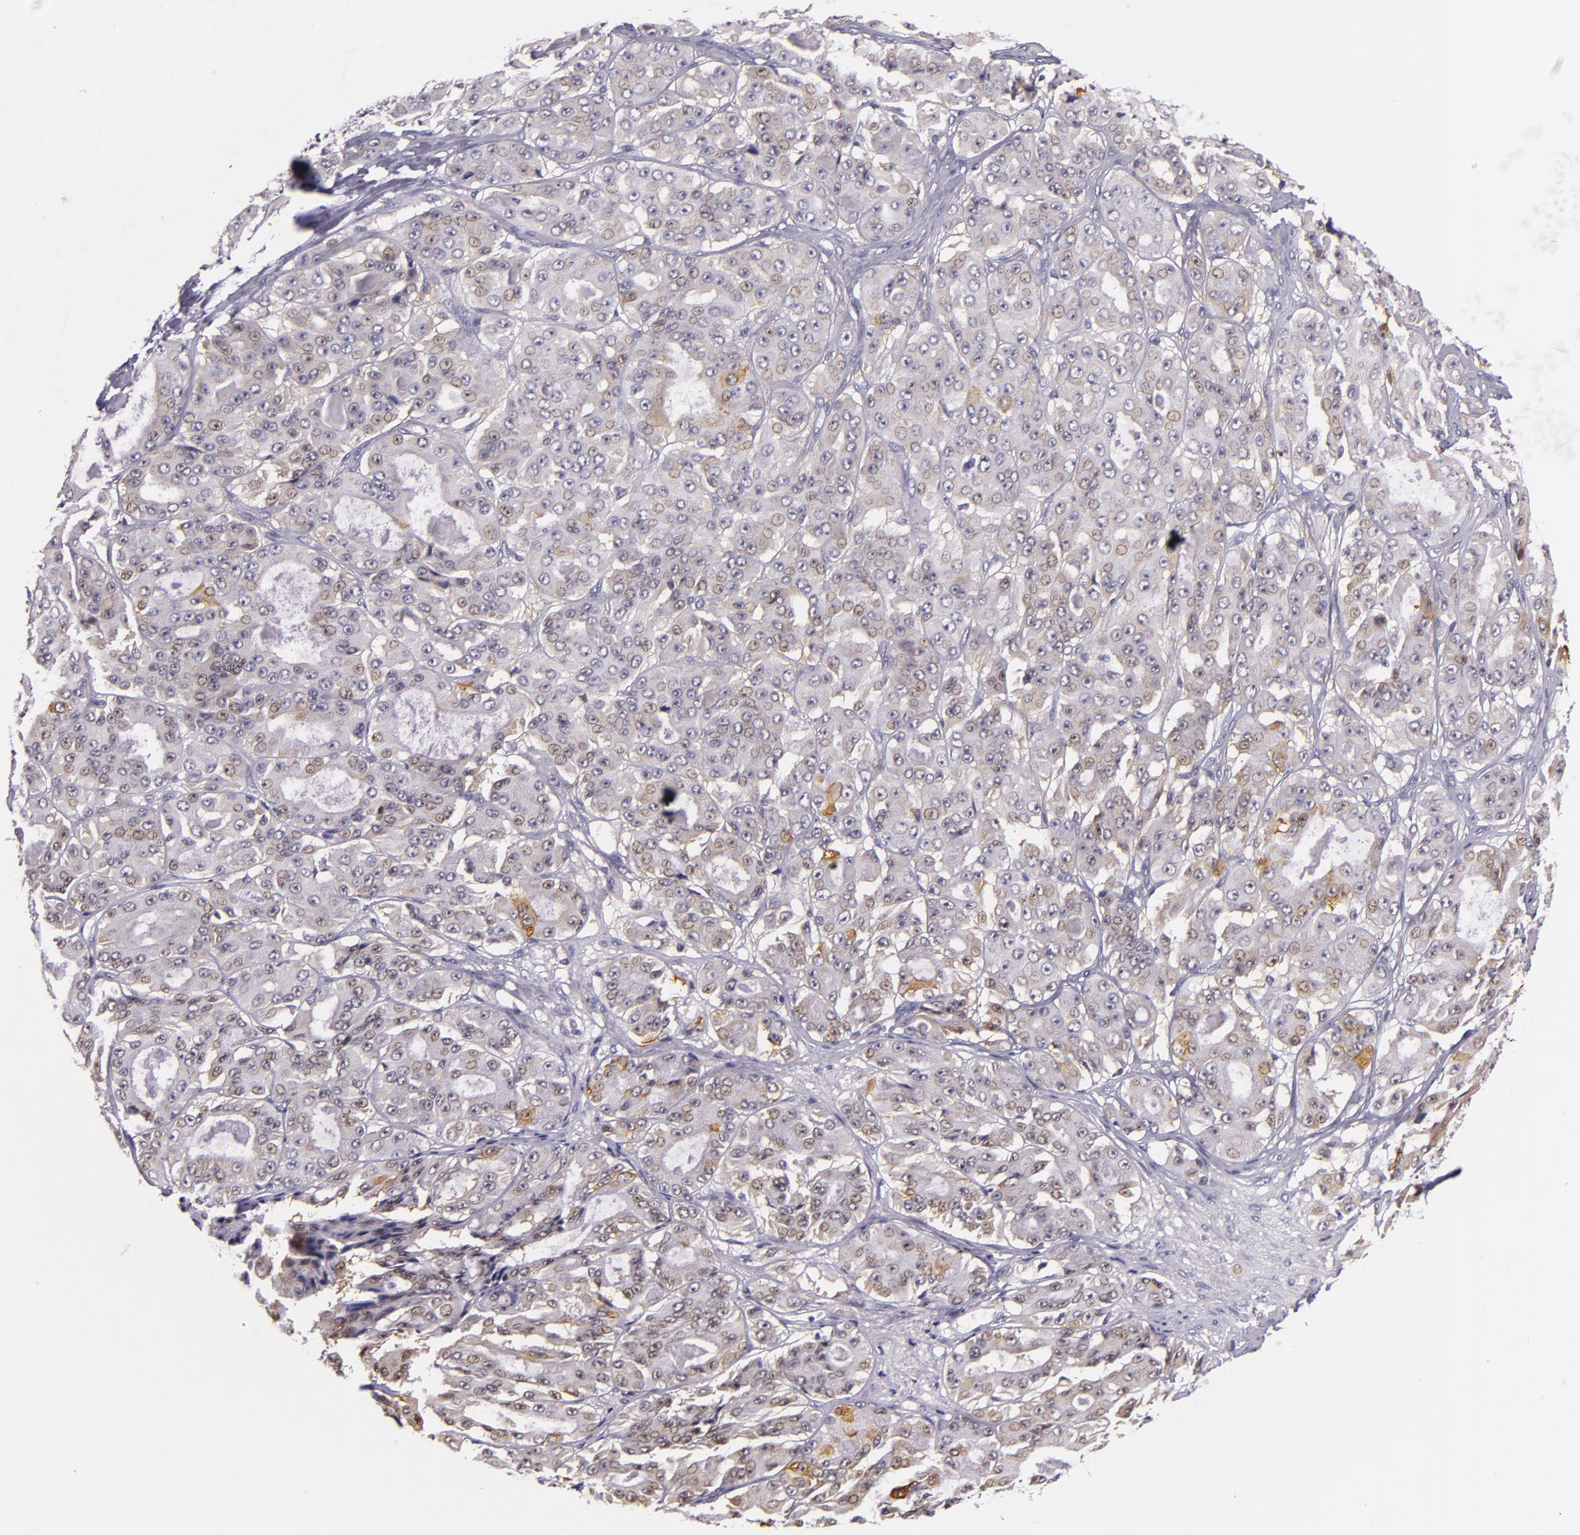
{"staining": {"intensity": "weak", "quantity": "25%-75%", "location": "cytoplasmic/membranous"}, "tissue": "ovarian cancer", "cell_type": "Tumor cells", "image_type": "cancer", "snomed": [{"axis": "morphology", "description": "Carcinoma, endometroid"}, {"axis": "topography", "description": "Ovary"}], "caption": "Immunohistochemistry photomicrograph of endometroid carcinoma (ovarian) stained for a protein (brown), which displays low levels of weak cytoplasmic/membranous expression in approximately 25%-75% of tumor cells.", "gene": "HSP90AA1", "patient": {"sex": "female", "age": 61}}